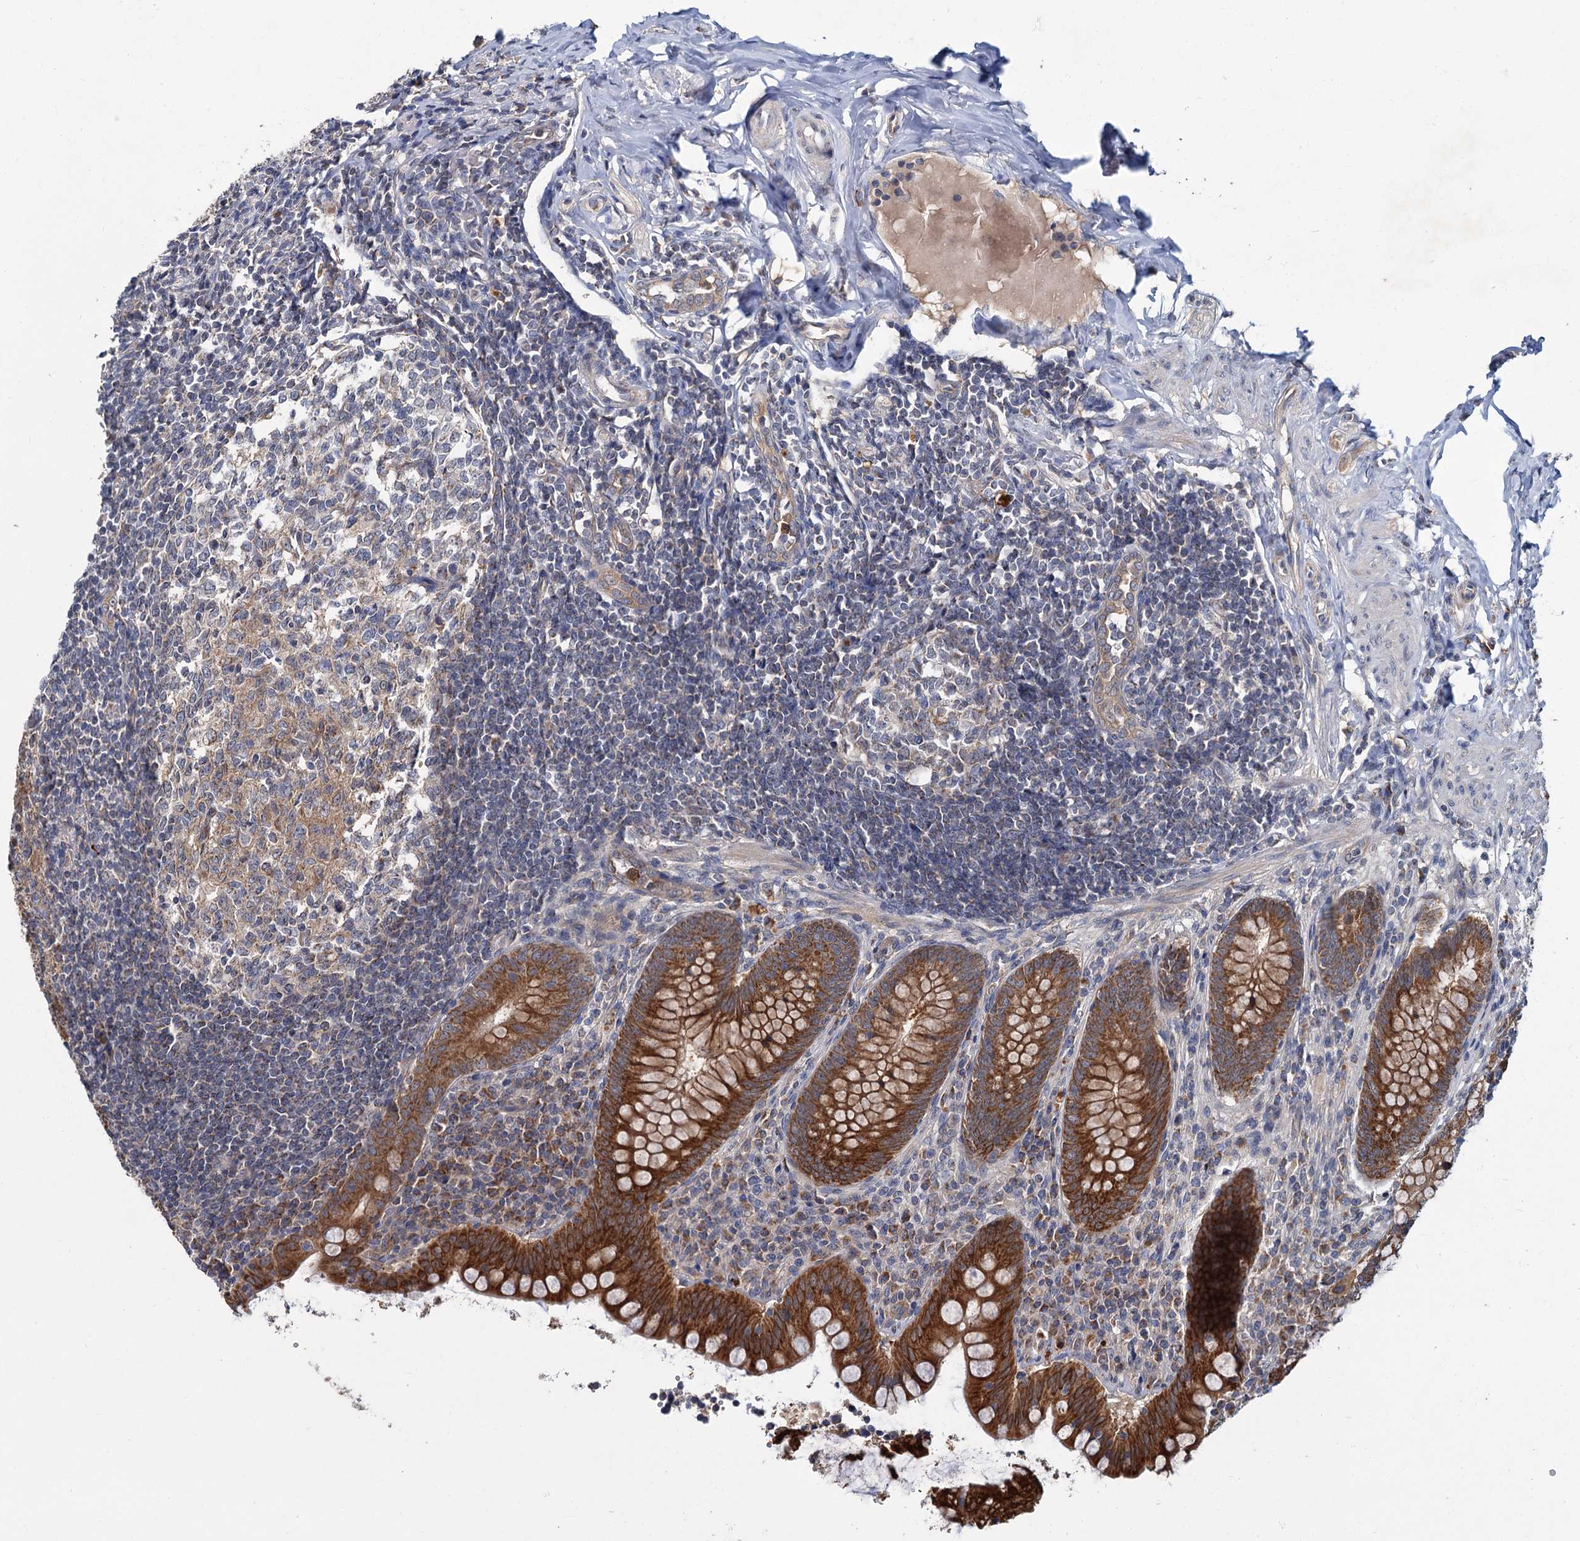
{"staining": {"intensity": "strong", "quantity": ">75%", "location": "cytoplasmic/membranous"}, "tissue": "appendix", "cell_type": "Glandular cells", "image_type": "normal", "snomed": [{"axis": "morphology", "description": "Normal tissue, NOS"}, {"axis": "topography", "description": "Appendix"}], "caption": "DAB immunohistochemical staining of unremarkable human appendix shows strong cytoplasmic/membranous protein expression in about >75% of glandular cells.", "gene": "DYNC2H1", "patient": {"sex": "female", "age": 33}}